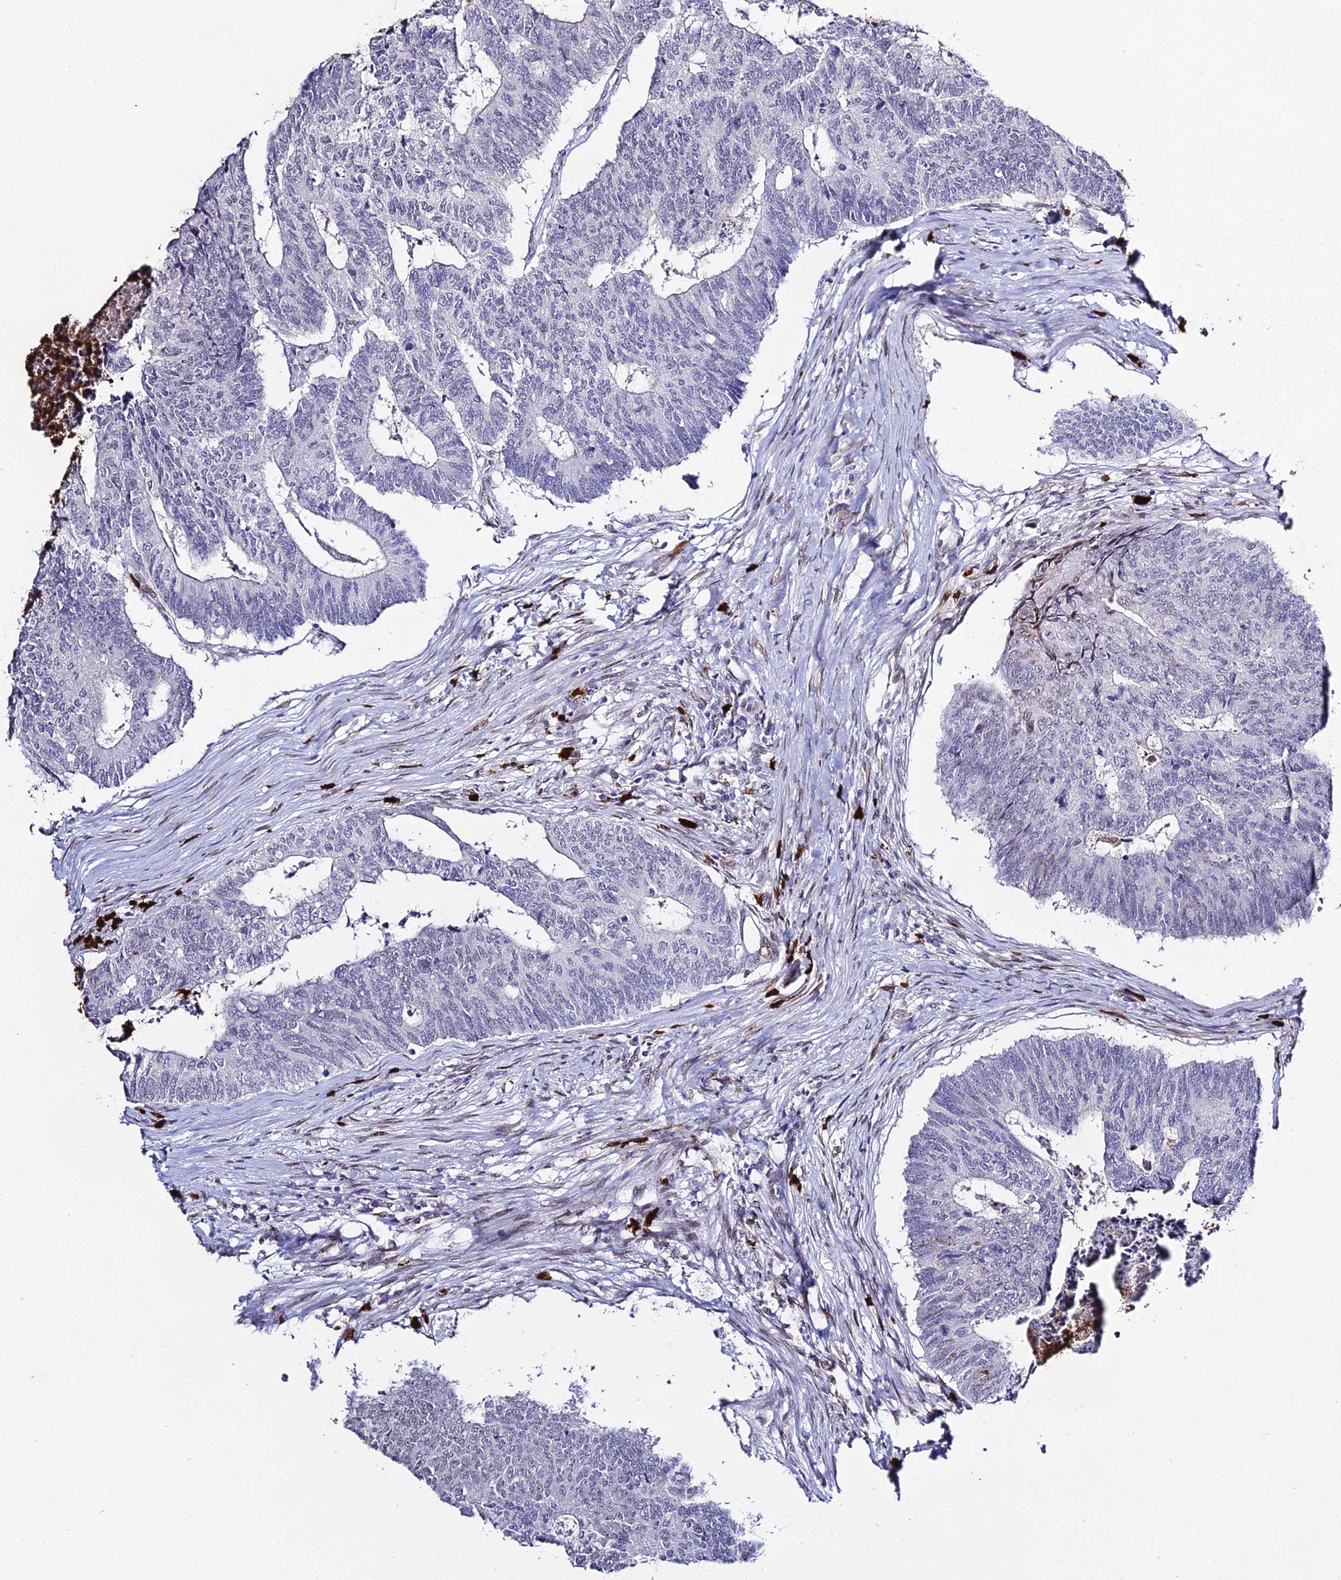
{"staining": {"intensity": "negative", "quantity": "none", "location": "none"}, "tissue": "colorectal cancer", "cell_type": "Tumor cells", "image_type": "cancer", "snomed": [{"axis": "morphology", "description": "Adenocarcinoma, NOS"}, {"axis": "topography", "description": "Colon"}], "caption": "Tumor cells are negative for brown protein staining in colorectal cancer.", "gene": "MCM10", "patient": {"sex": "female", "age": 67}}